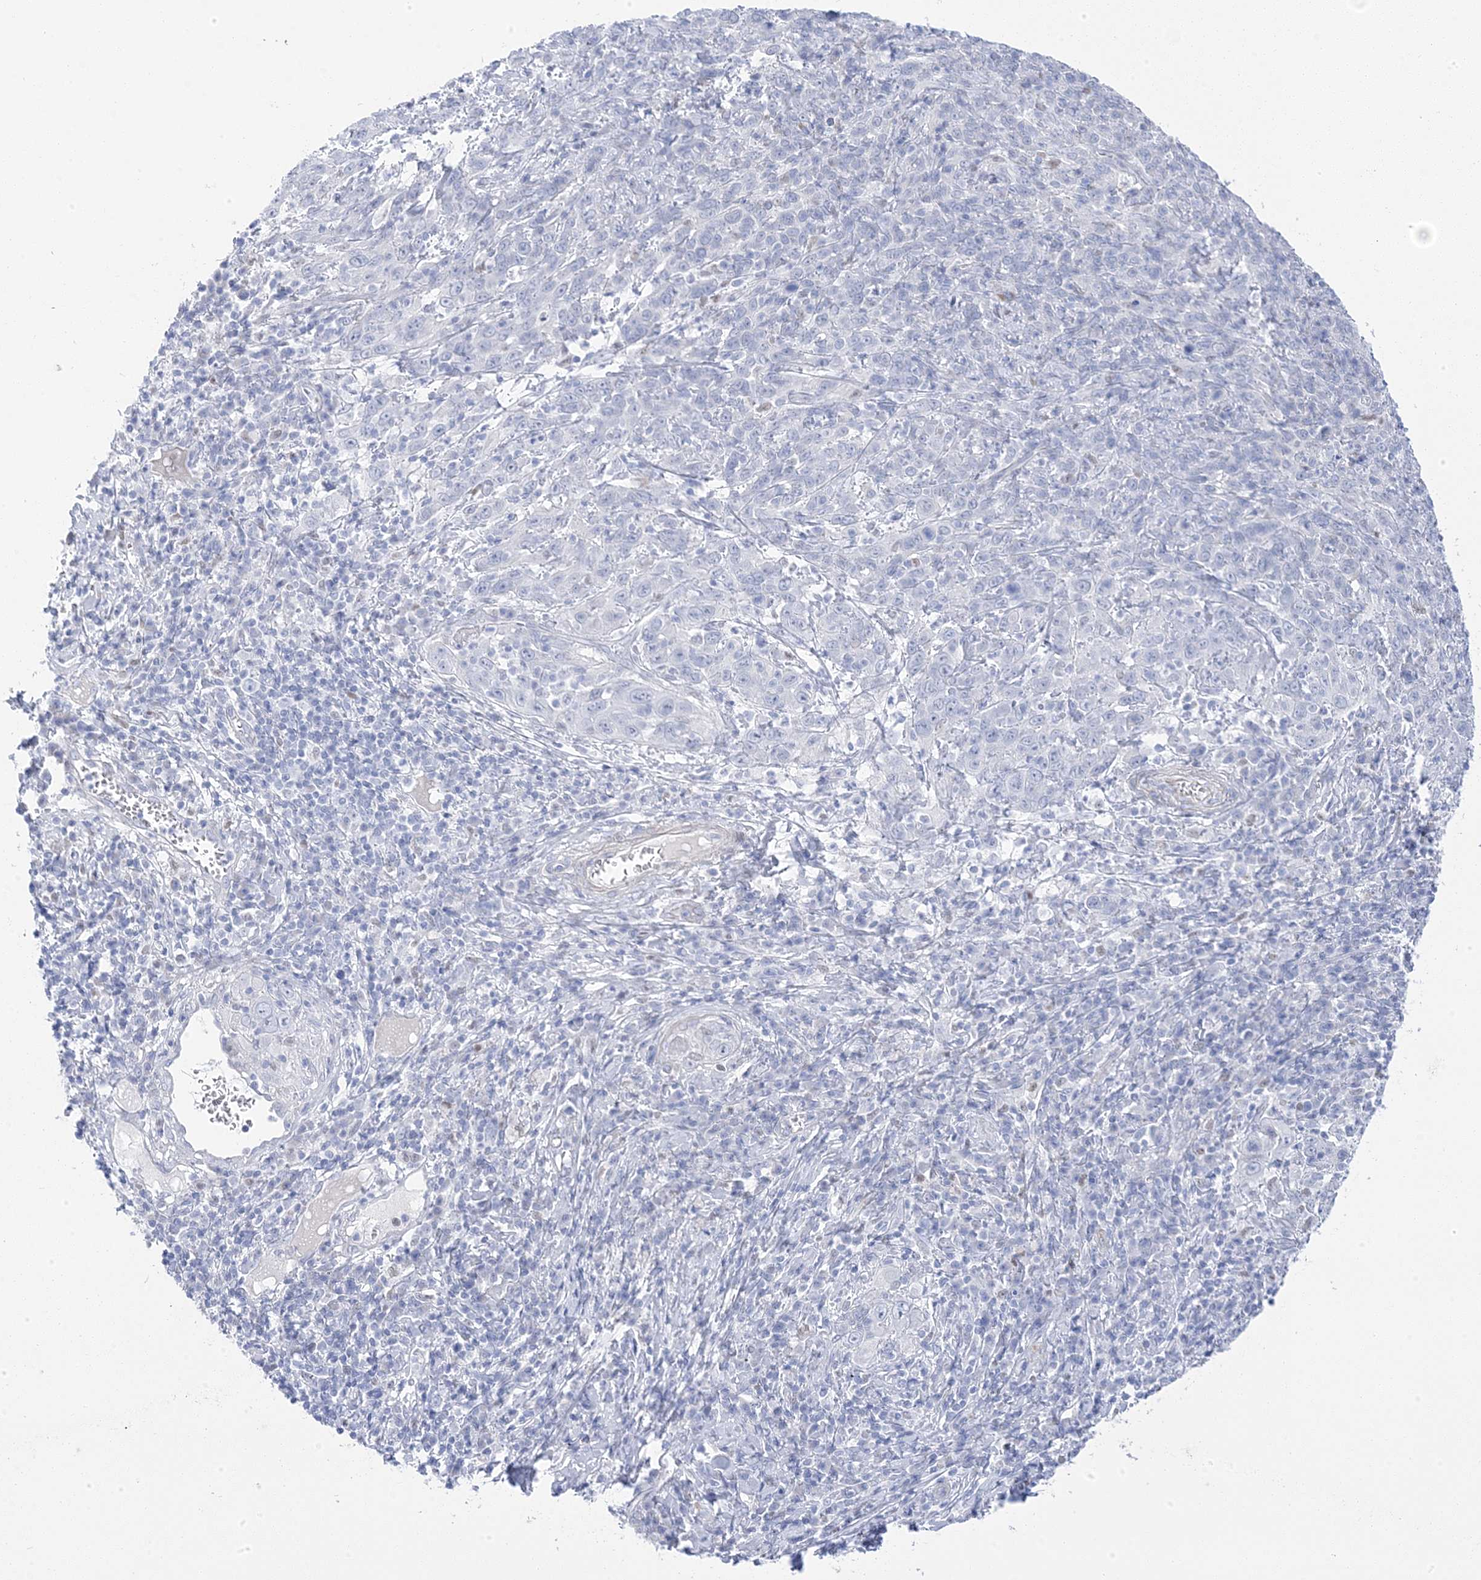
{"staining": {"intensity": "negative", "quantity": "none", "location": "none"}, "tissue": "cervical cancer", "cell_type": "Tumor cells", "image_type": "cancer", "snomed": [{"axis": "morphology", "description": "Squamous cell carcinoma, NOS"}, {"axis": "topography", "description": "Cervix"}], "caption": "Tumor cells are negative for brown protein staining in cervical cancer. (DAB immunohistochemistry, high magnification).", "gene": "GTPBP6", "patient": {"sex": "female", "age": 46}}